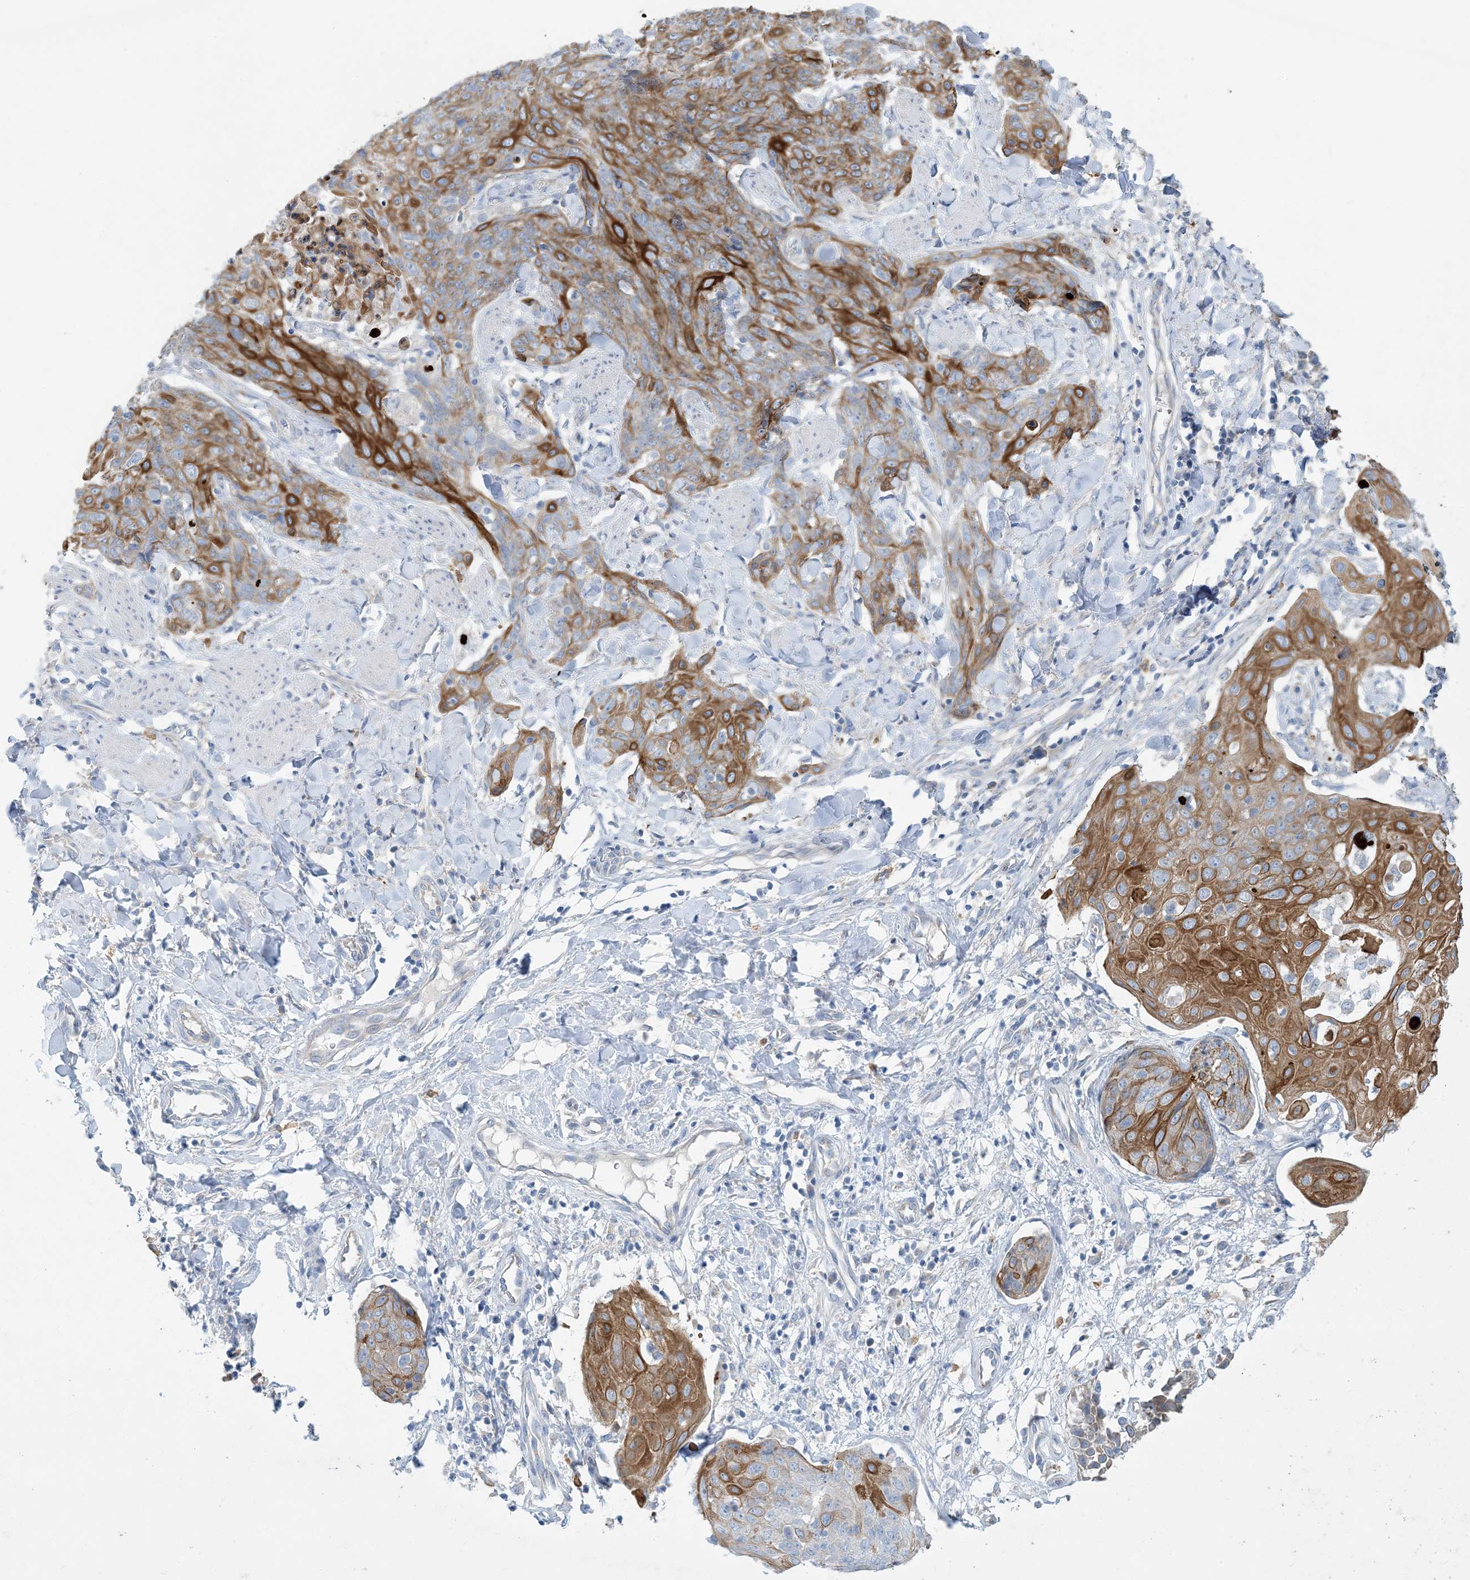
{"staining": {"intensity": "strong", "quantity": ">75%", "location": "cytoplasmic/membranous"}, "tissue": "skin cancer", "cell_type": "Tumor cells", "image_type": "cancer", "snomed": [{"axis": "morphology", "description": "Squamous cell carcinoma, NOS"}, {"axis": "topography", "description": "Skin"}, {"axis": "topography", "description": "Vulva"}], "caption": "Protein expression analysis of human skin cancer reveals strong cytoplasmic/membranous staining in about >75% of tumor cells.", "gene": "ZCCHC18", "patient": {"sex": "female", "age": 85}}